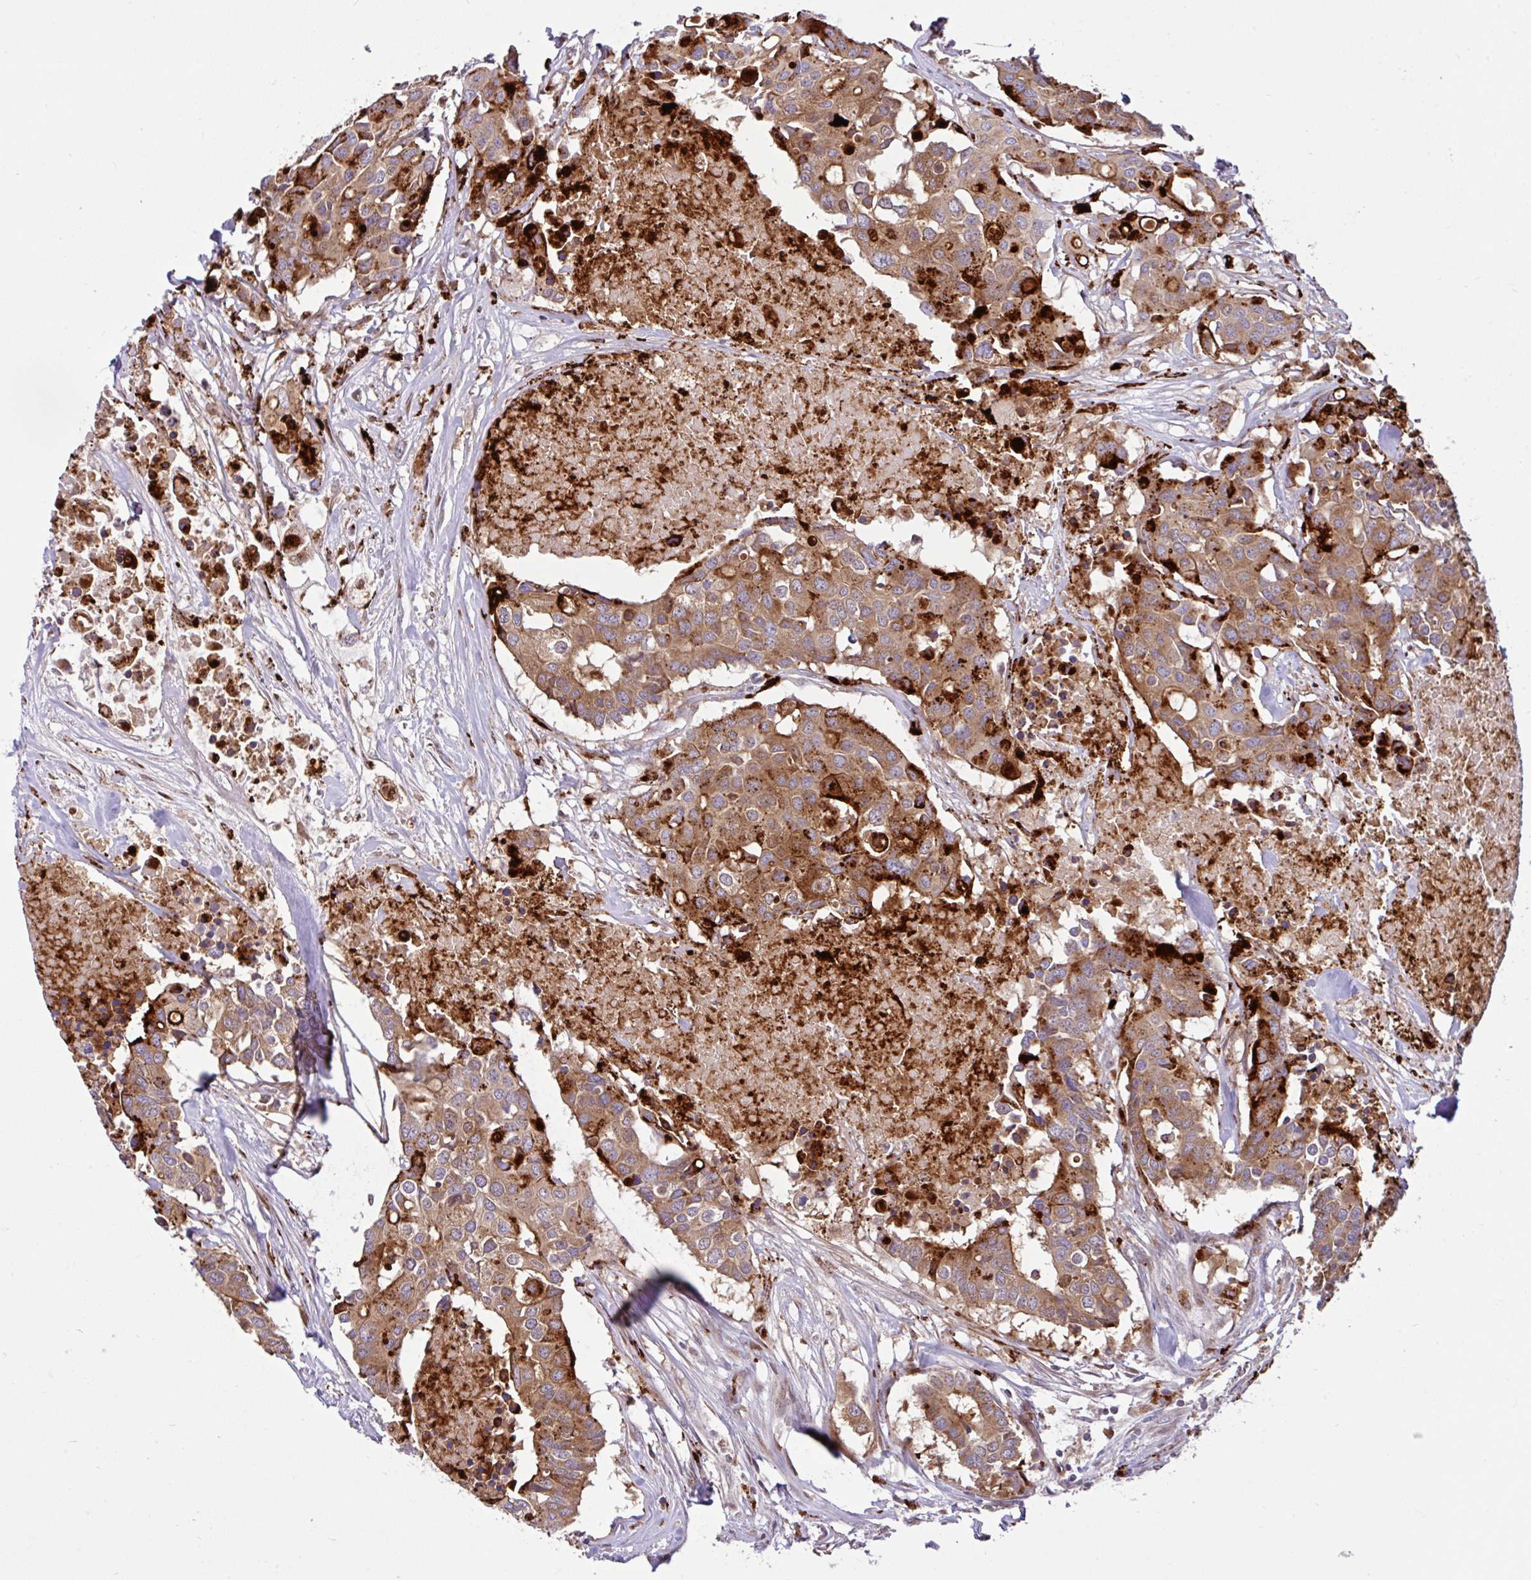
{"staining": {"intensity": "moderate", "quantity": ">75%", "location": "cytoplasmic/membranous"}, "tissue": "colorectal cancer", "cell_type": "Tumor cells", "image_type": "cancer", "snomed": [{"axis": "morphology", "description": "Adenocarcinoma, NOS"}, {"axis": "topography", "description": "Colon"}], "caption": "The image exhibits immunohistochemical staining of colorectal cancer (adenocarcinoma). There is moderate cytoplasmic/membranous positivity is appreciated in approximately >75% of tumor cells.", "gene": "NTPCR", "patient": {"sex": "male", "age": 77}}